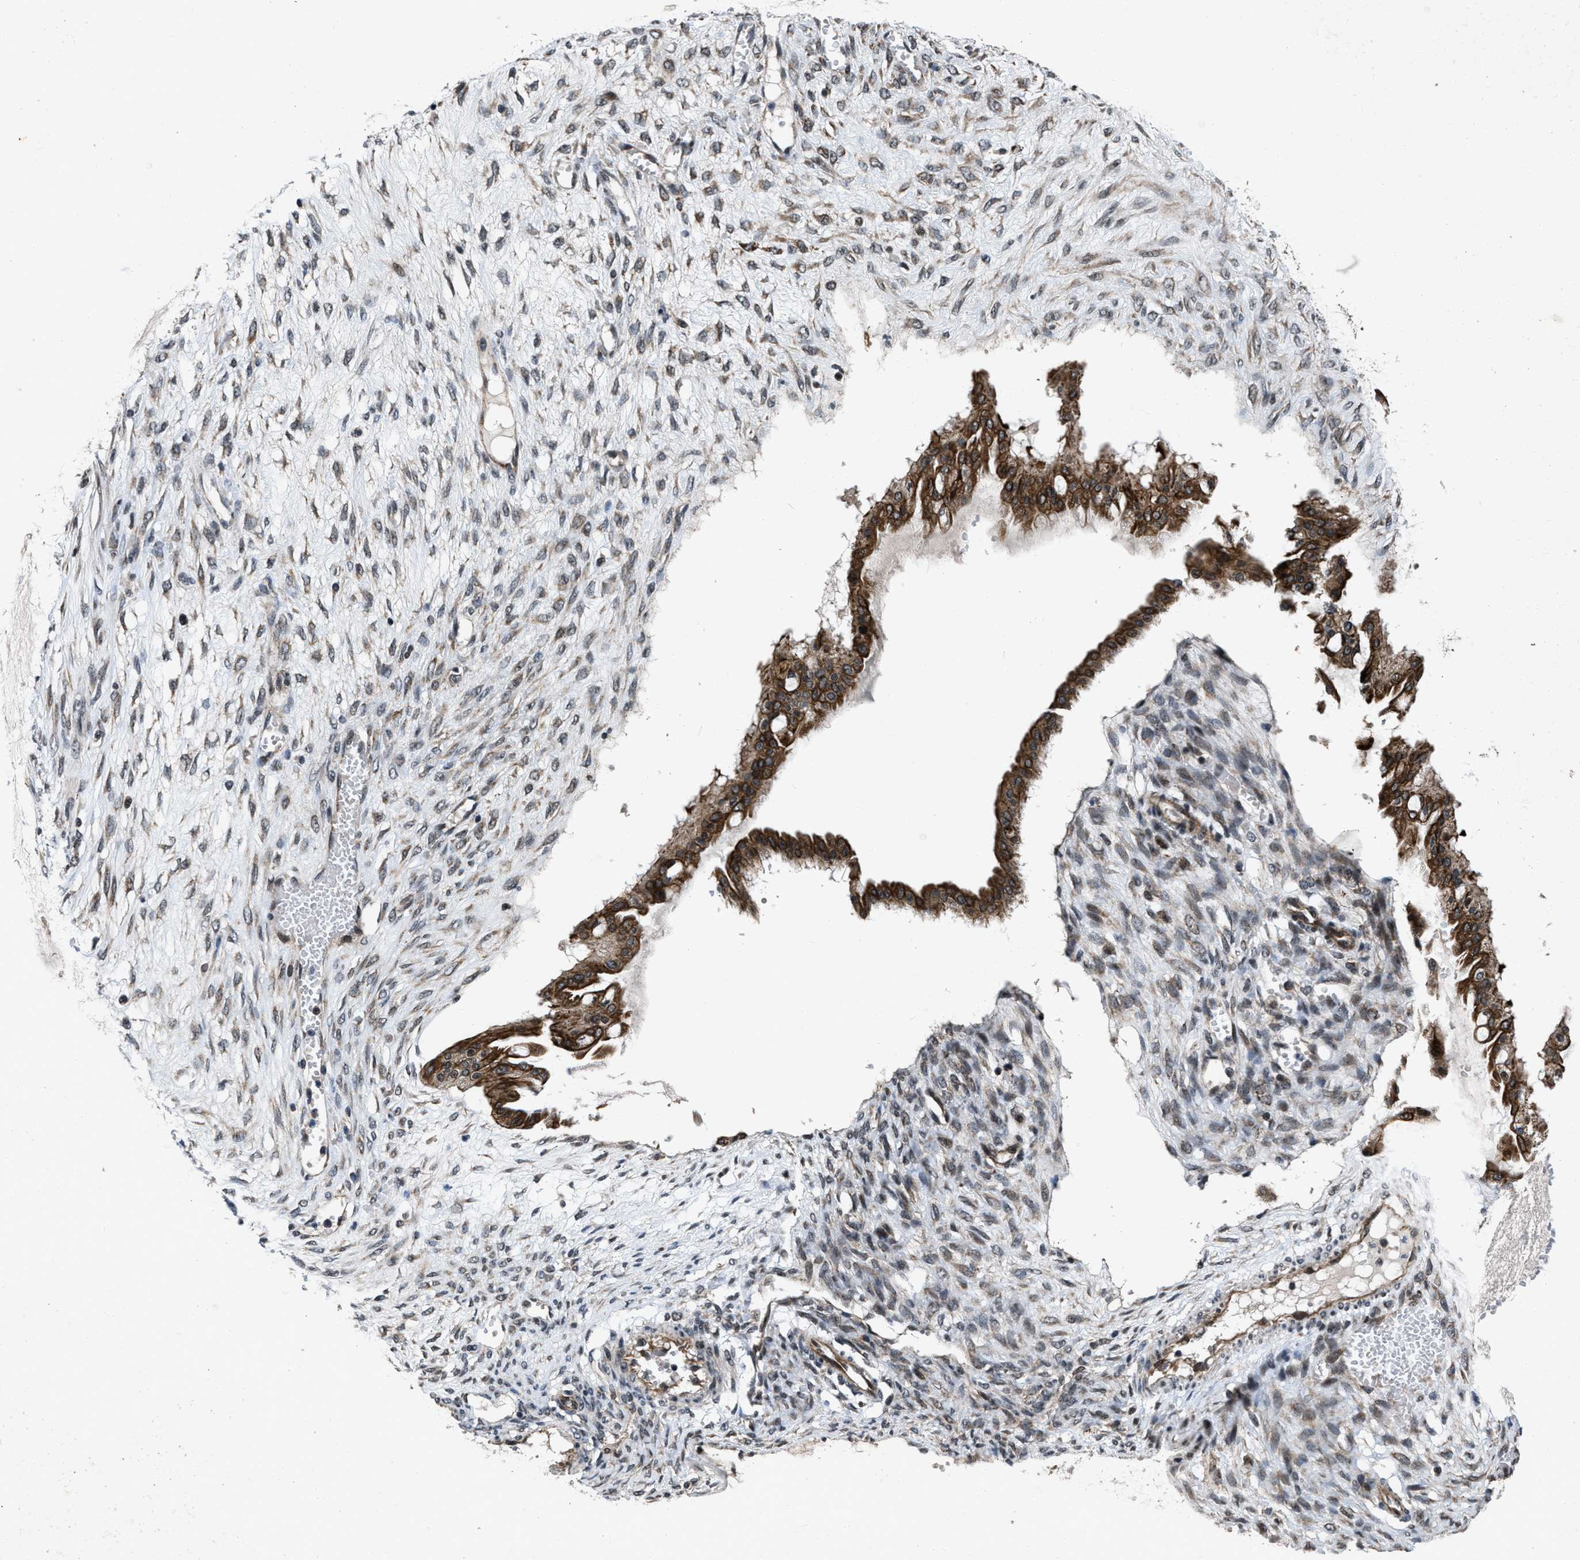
{"staining": {"intensity": "strong", "quantity": ">75%", "location": "cytoplasmic/membranous"}, "tissue": "ovarian cancer", "cell_type": "Tumor cells", "image_type": "cancer", "snomed": [{"axis": "morphology", "description": "Cystadenocarcinoma, mucinous, NOS"}, {"axis": "topography", "description": "Ovary"}], "caption": "Tumor cells exhibit strong cytoplasmic/membranous expression in about >75% of cells in ovarian cancer.", "gene": "ZNHIT1", "patient": {"sex": "female", "age": 73}}